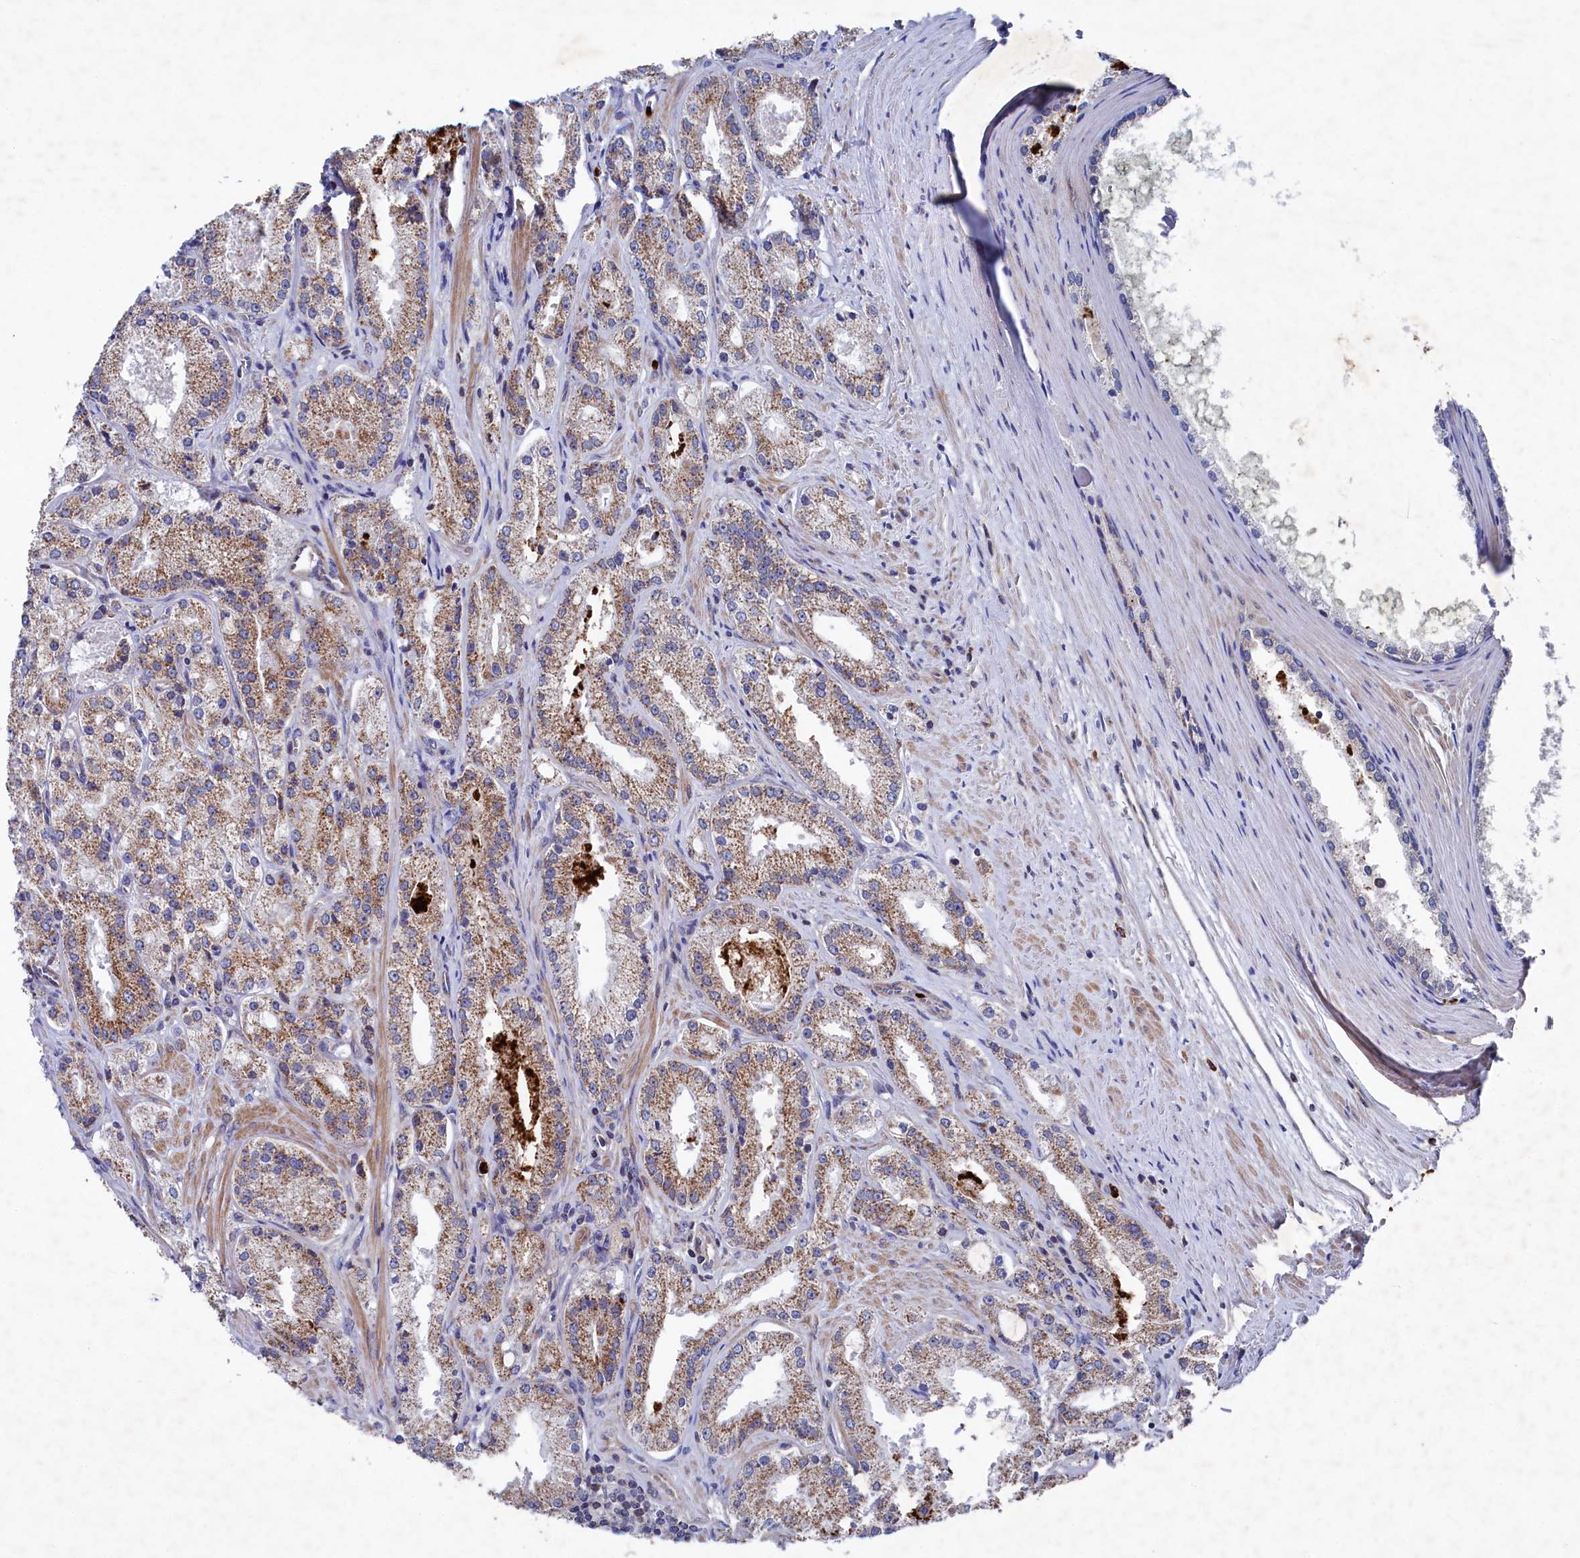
{"staining": {"intensity": "moderate", "quantity": ">75%", "location": "cytoplasmic/membranous"}, "tissue": "prostate cancer", "cell_type": "Tumor cells", "image_type": "cancer", "snomed": [{"axis": "morphology", "description": "Adenocarcinoma, Low grade"}, {"axis": "topography", "description": "Prostate"}], "caption": "This is a photomicrograph of immunohistochemistry staining of low-grade adenocarcinoma (prostate), which shows moderate staining in the cytoplasmic/membranous of tumor cells.", "gene": "CHCHD1", "patient": {"sex": "male", "age": 69}}